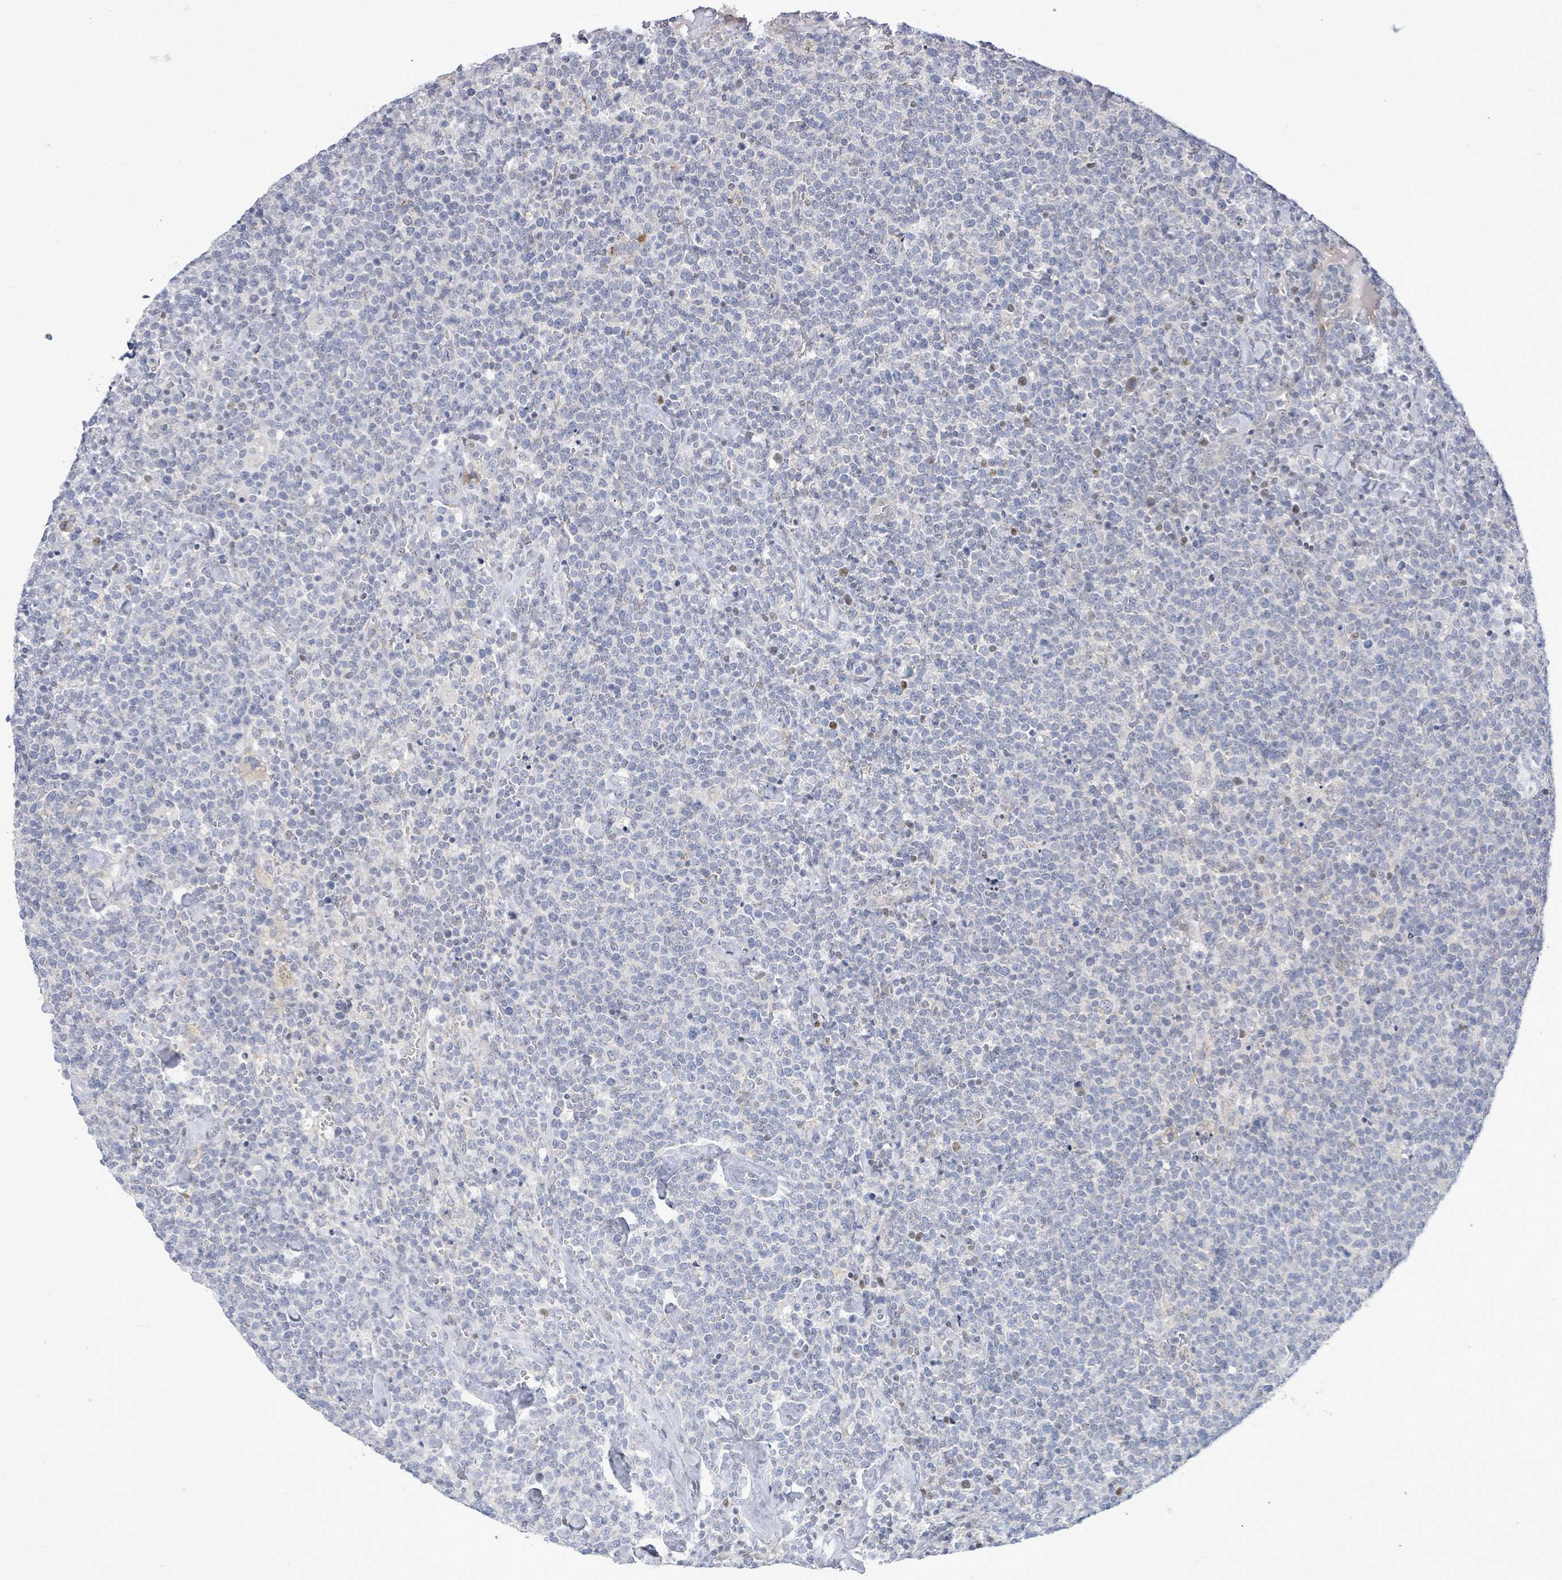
{"staining": {"intensity": "negative", "quantity": "none", "location": "none"}, "tissue": "lymphoma", "cell_type": "Tumor cells", "image_type": "cancer", "snomed": [{"axis": "morphology", "description": "Malignant lymphoma, non-Hodgkin's type, High grade"}, {"axis": "topography", "description": "Lymph node"}], "caption": "The IHC micrograph has no significant positivity in tumor cells of lymphoma tissue.", "gene": "ZFPM1", "patient": {"sex": "male", "age": 61}}